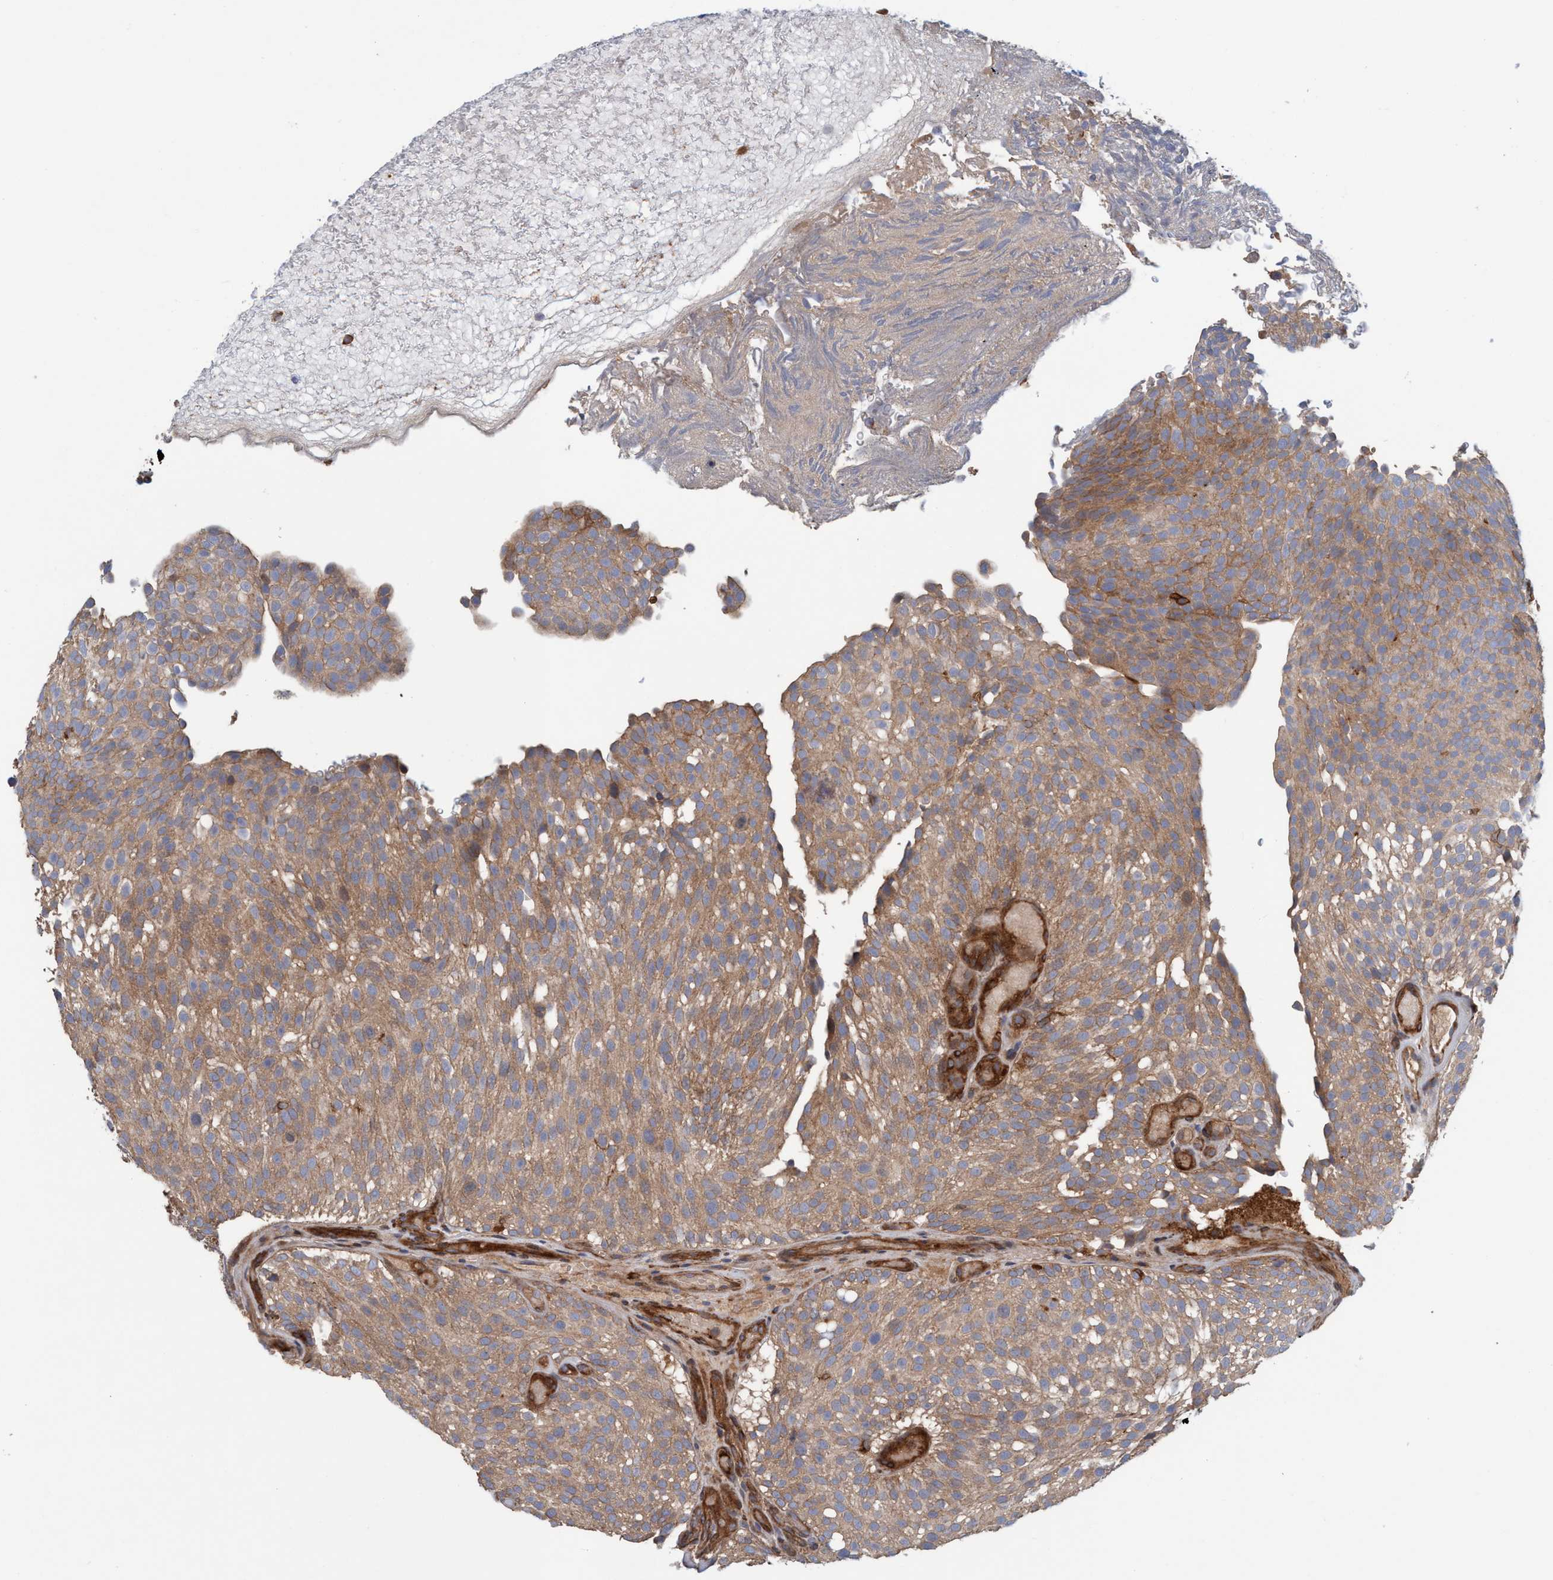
{"staining": {"intensity": "moderate", "quantity": ">75%", "location": "cytoplasmic/membranous"}, "tissue": "urothelial cancer", "cell_type": "Tumor cells", "image_type": "cancer", "snomed": [{"axis": "morphology", "description": "Urothelial carcinoma, Low grade"}, {"axis": "topography", "description": "Urinary bladder"}], "caption": "Protein analysis of low-grade urothelial carcinoma tissue displays moderate cytoplasmic/membranous expression in about >75% of tumor cells.", "gene": "SPECC1", "patient": {"sex": "male", "age": 78}}